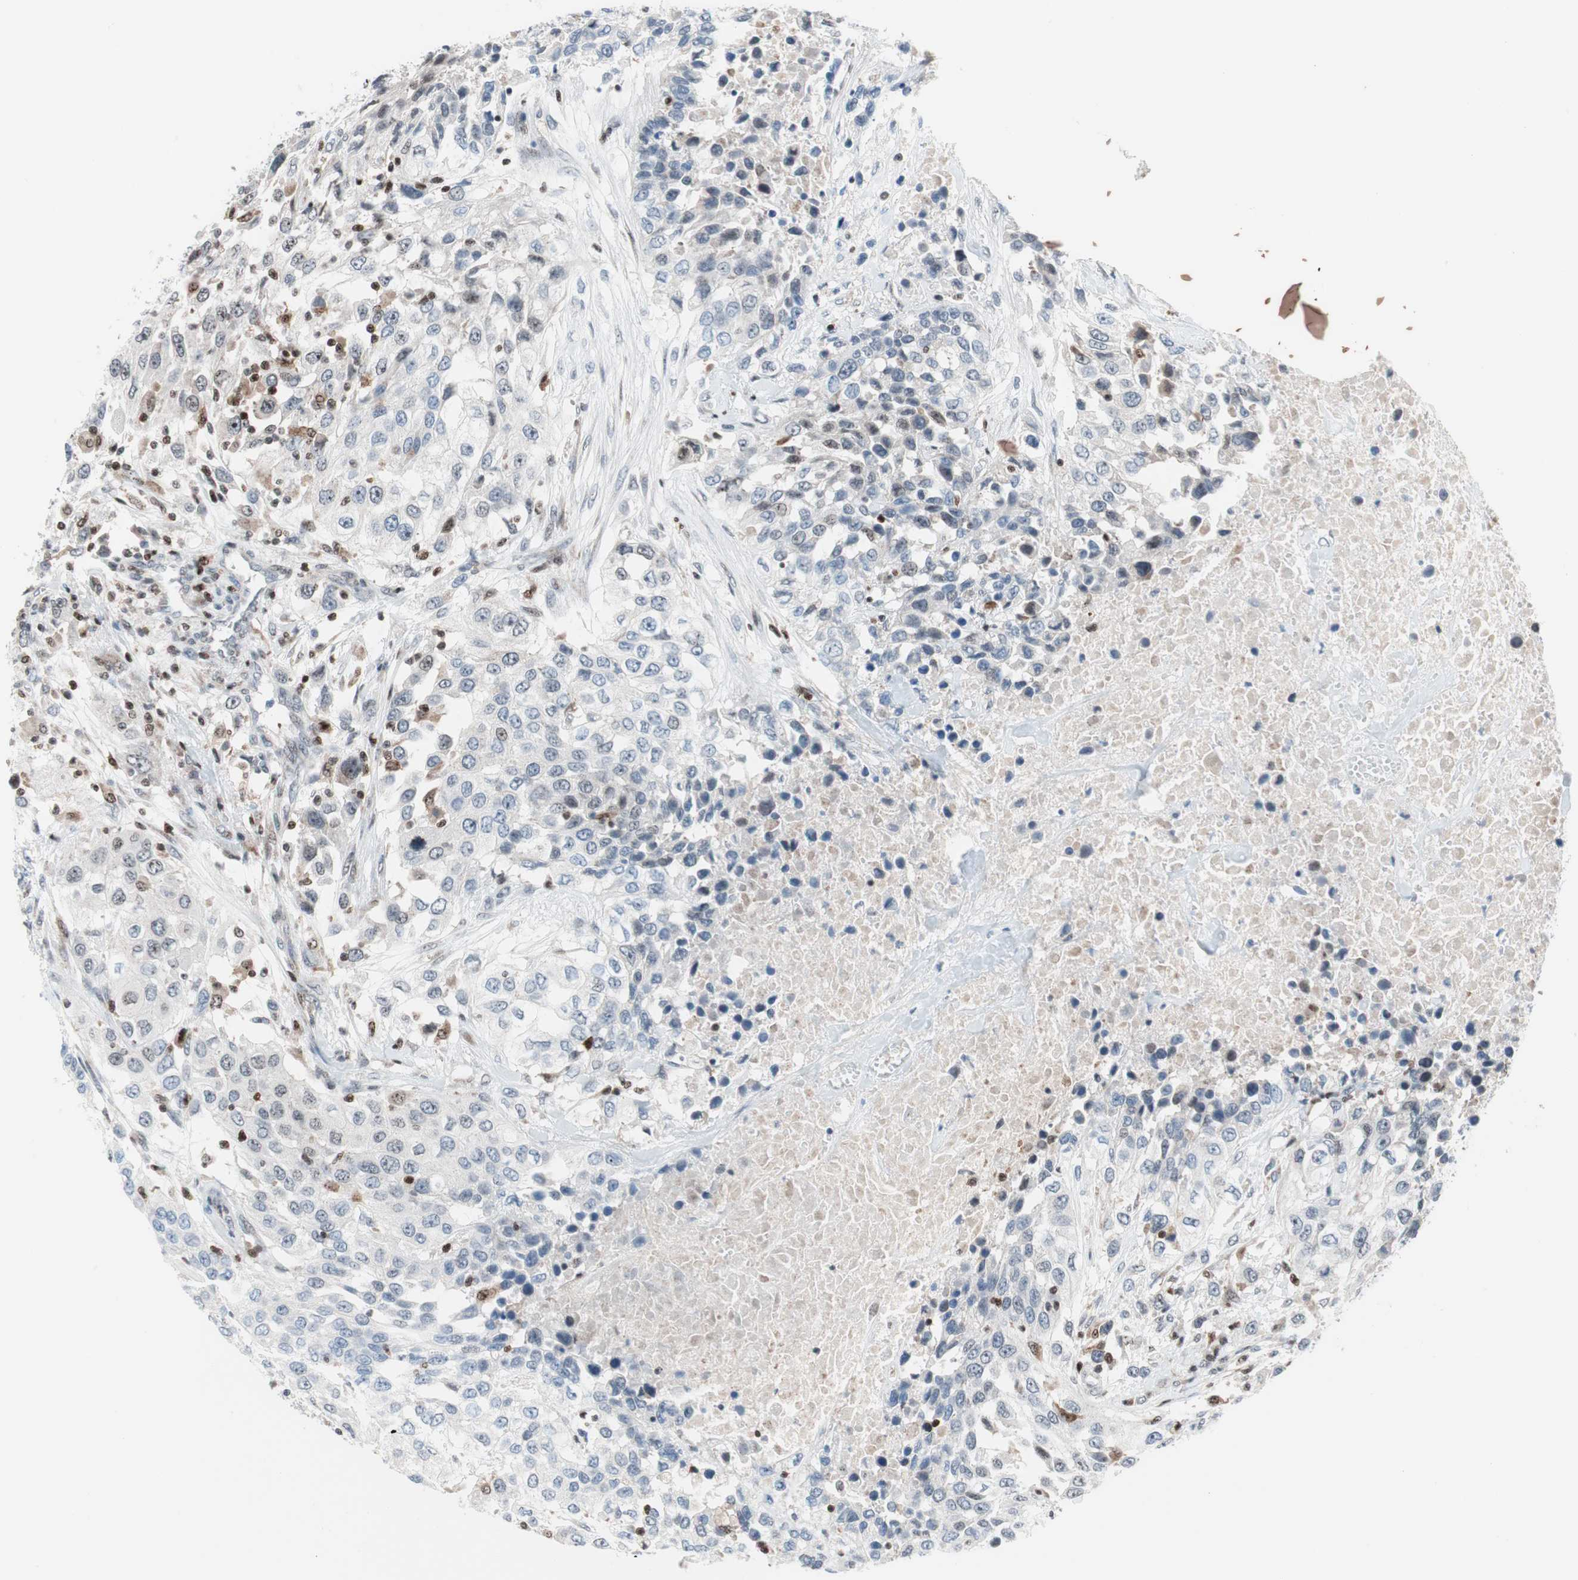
{"staining": {"intensity": "negative", "quantity": "none", "location": "none"}, "tissue": "urothelial cancer", "cell_type": "Tumor cells", "image_type": "cancer", "snomed": [{"axis": "morphology", "description": "Urothelial carcinoma, High grade"}, {"axis": "topography", "description": "Urinary bladder"}], "caption": "Immunohistochemical staining of human high-grade urothelial carcinoma displays no significant expression in tumor cells. (Brightfield microscopy of DAB (3,3'-diaminobenzidine) IHC at high magnification).", "gene": "RGS10", "patient": {"sex": "female", "age": 80}}